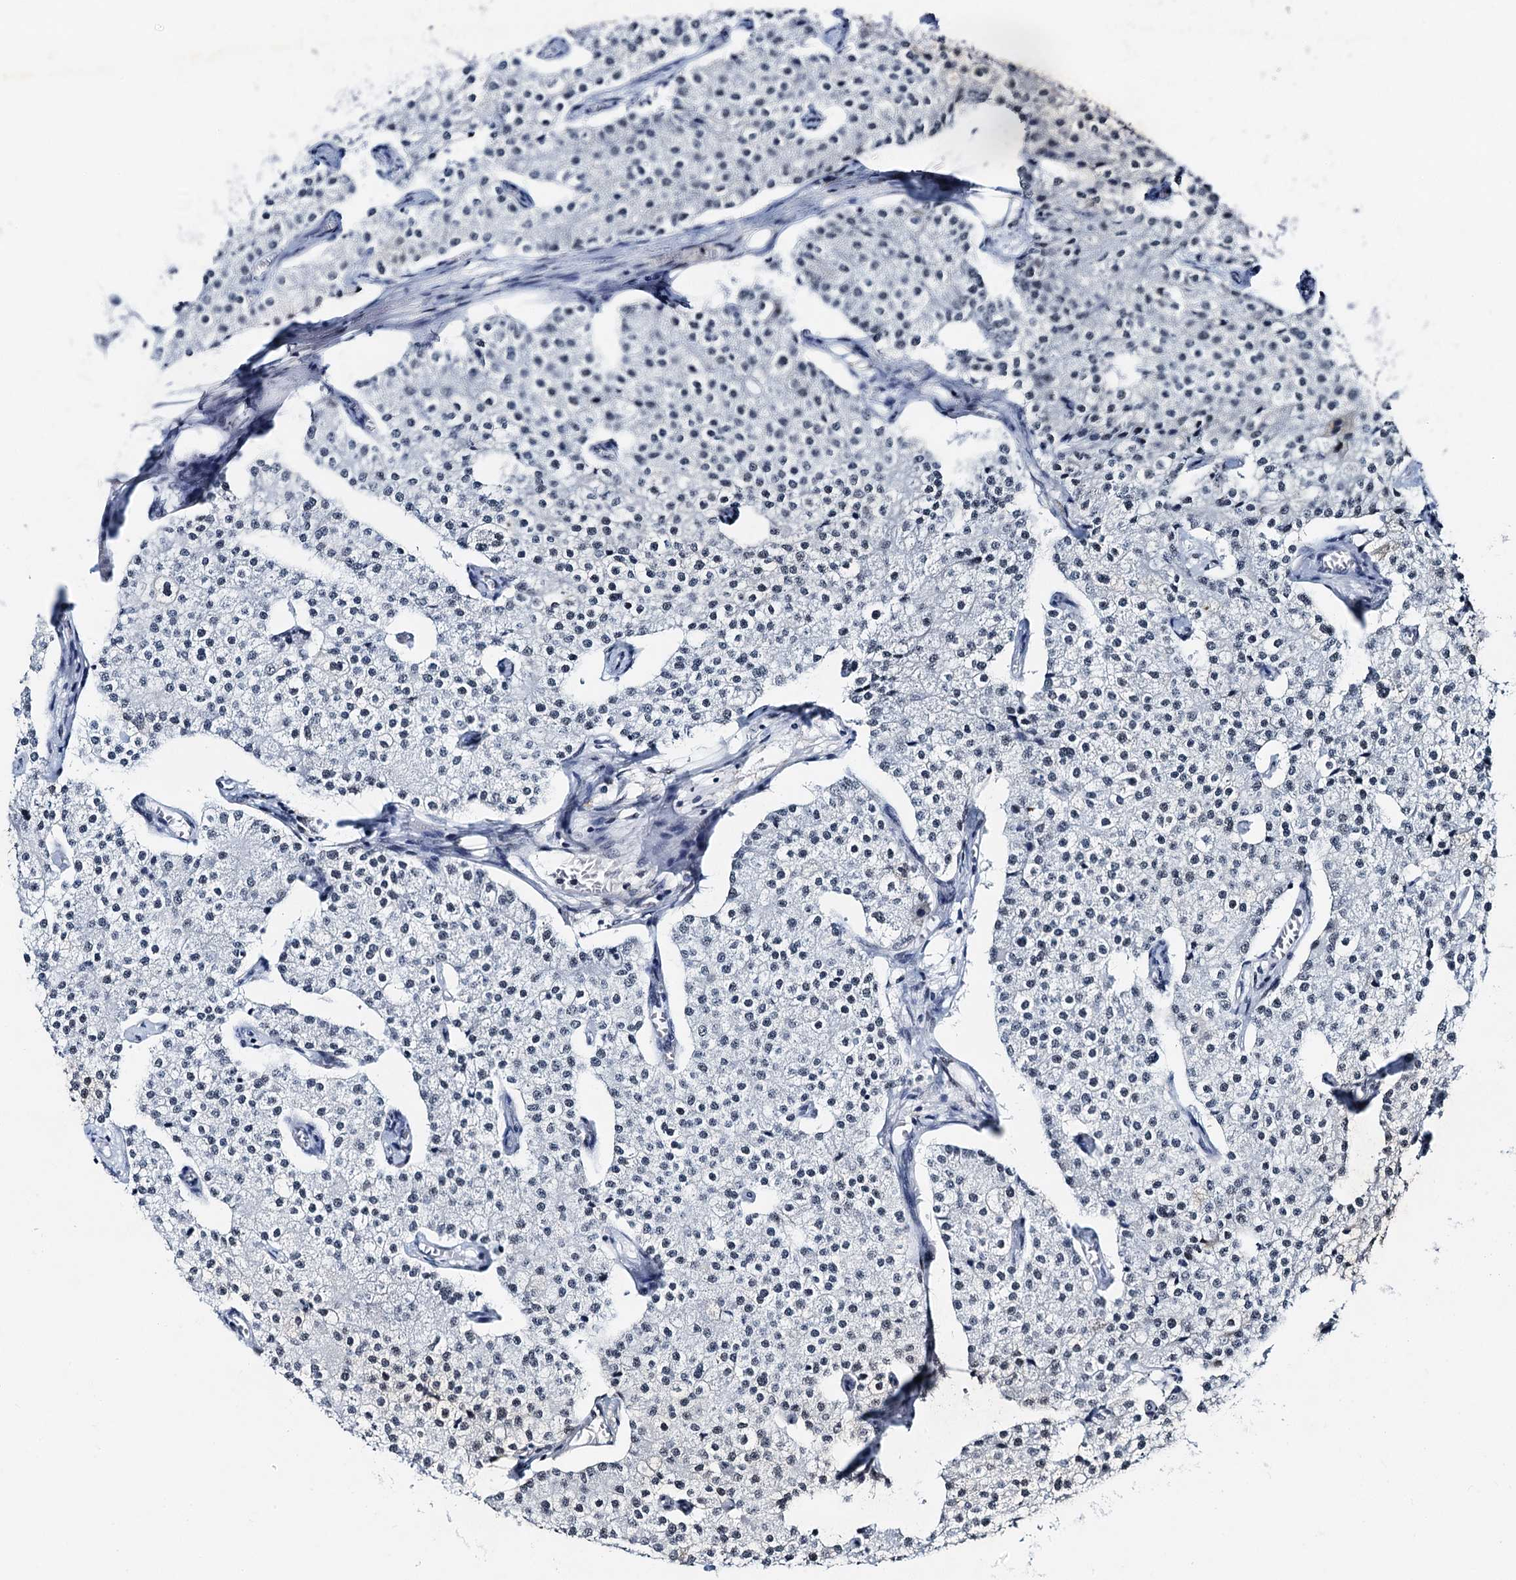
{"staining": {"intensity": "weak", "quantity": "25%-75%", "location": "nuclear"}, "tissue": "carcinoid", "cell_type": "Tumor cells", "image_type": "cancer", "snomed": [{"axis": "morphology", "description": "Carcinoid, malignant, NOS"}, {"axis": "topography", "description": "Colon"}], "caption": "A brown stain shows weak nuclear staining of a protein in carcinoid tumor cells.", "gene": "SNRPD1", "patient": {"sex": "female", "age": 52}}